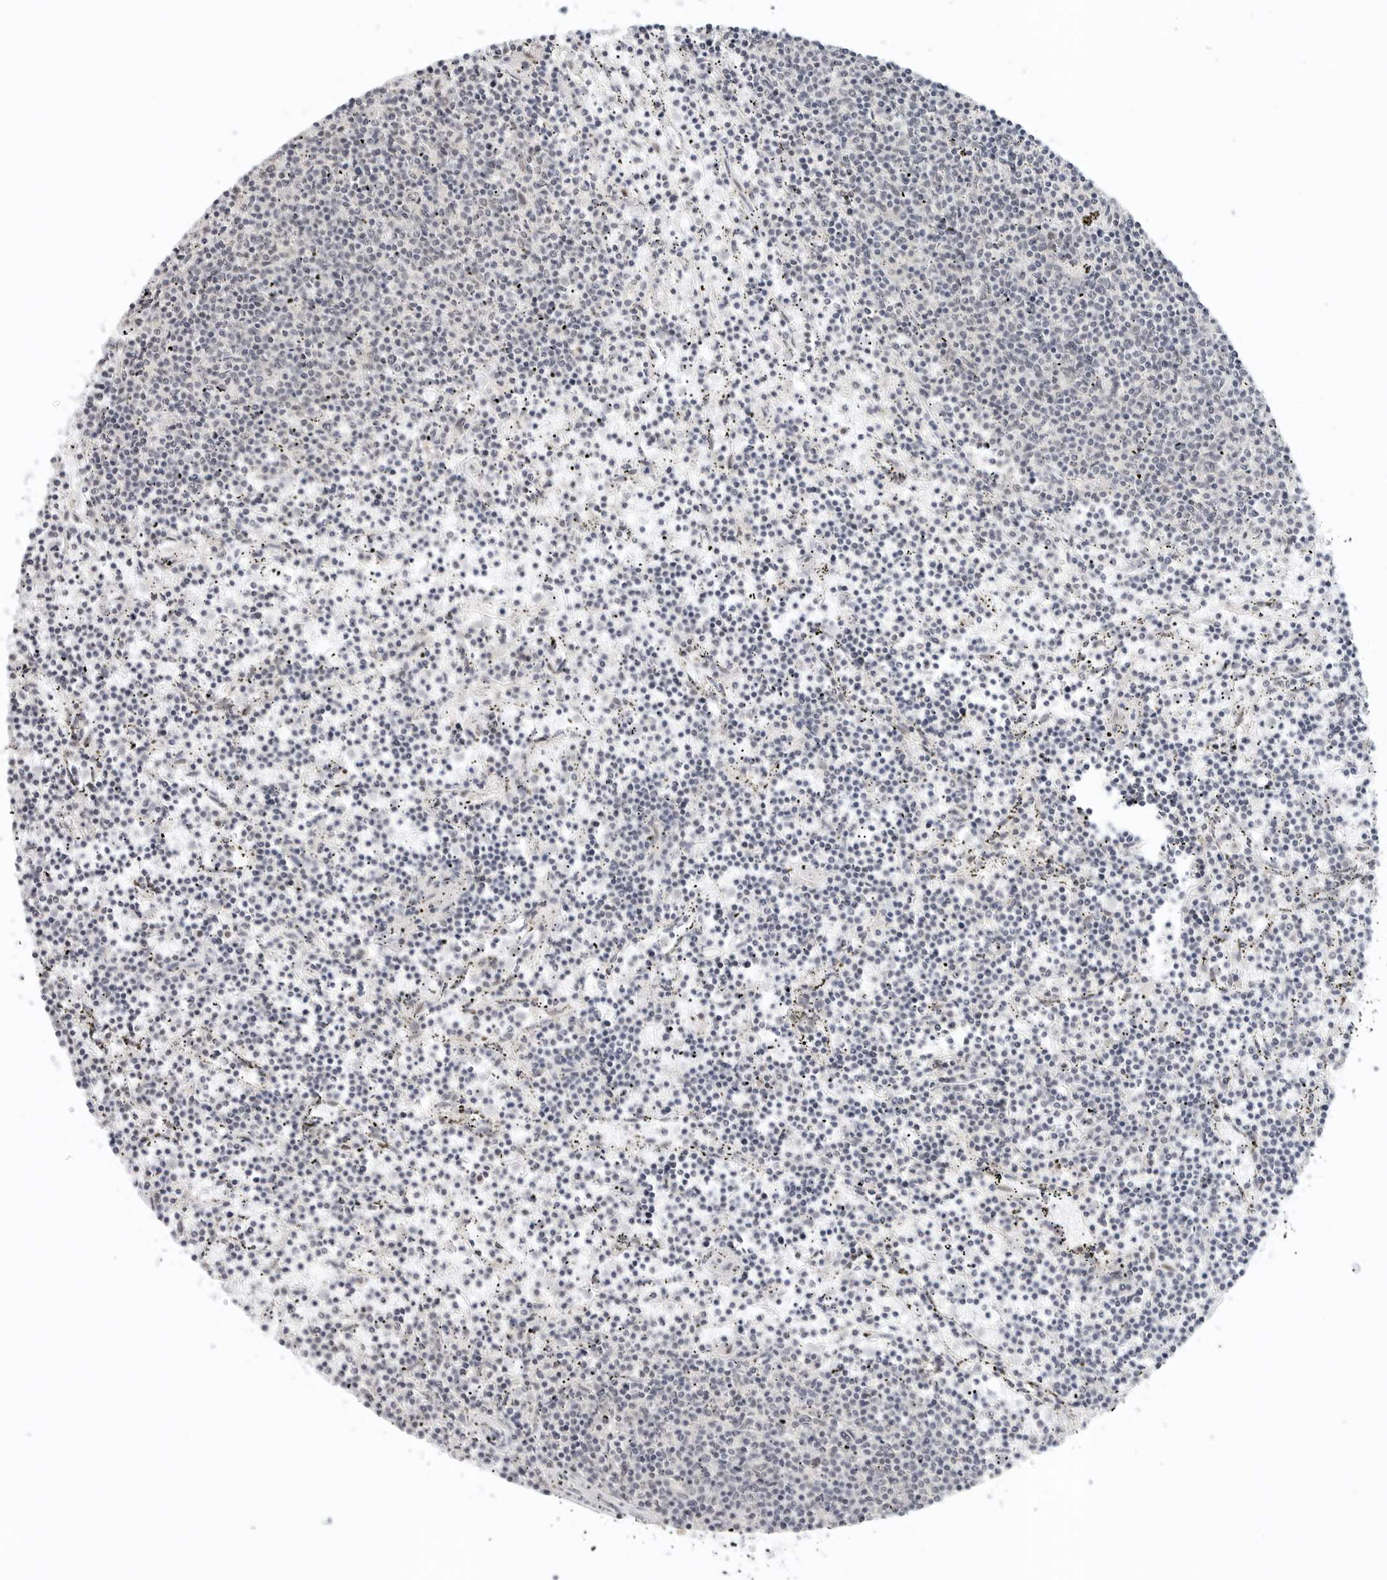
{"staining": {"intensity": "negative", "quantity": "none", "location": "none"}, "tissue": "lymphoma", "cell_type": "Tumor cells", "image_type": "cancer", "snomed": [{"axis": "morphology", "description": "Malignant lymphoma, non-Hodgkin's type, Low grade"}, {"axis": "topography", "description": "Spleen"}], "caption": "This is an immunohistochemistry (IHC) micrograph of low-grade malignant lymphoma, non-Hodgkin's type. There is no positivity in tumor cells.", "gene": "TSEN2", "patient": {"sex": "female", "age": 50}}